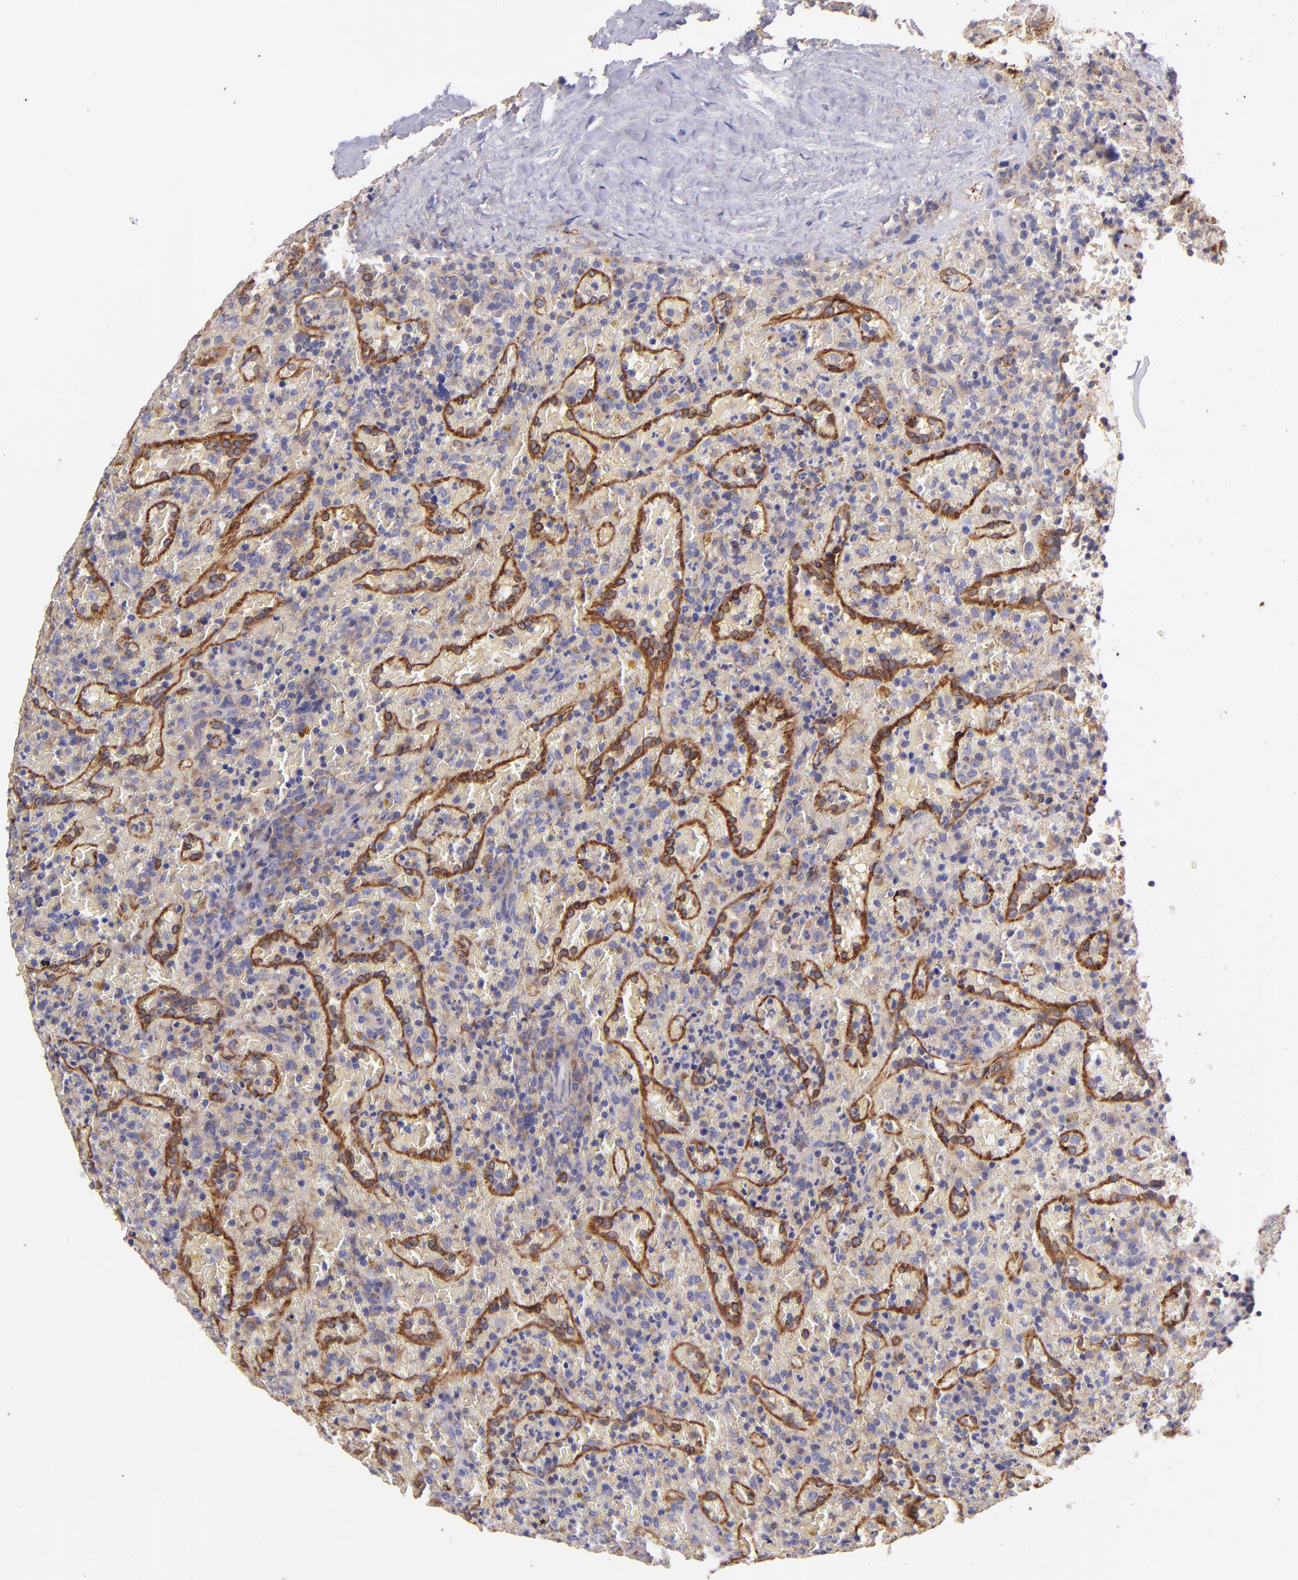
{"staining": {"intensity": "negative", "quantity": "none", "location": "none"}, "tissue": "lymphoma", "cell_type": "Tumor cells", "image_type": "cancer", "snomed": [{"axis": "morphology", "description": "Malignant lymphoma, non-Hodgkin's type, High grade"}, {"axis": "topography", "description": "Spleen"}, {"axis": "topography", "description": "Lymph node"}], "caption": "Immunohistochemical staining of human lymphoma demonstrates no significant expression in tumor cells.", "gene": "RET", "patient": {"sex": "female", "age": 70}}